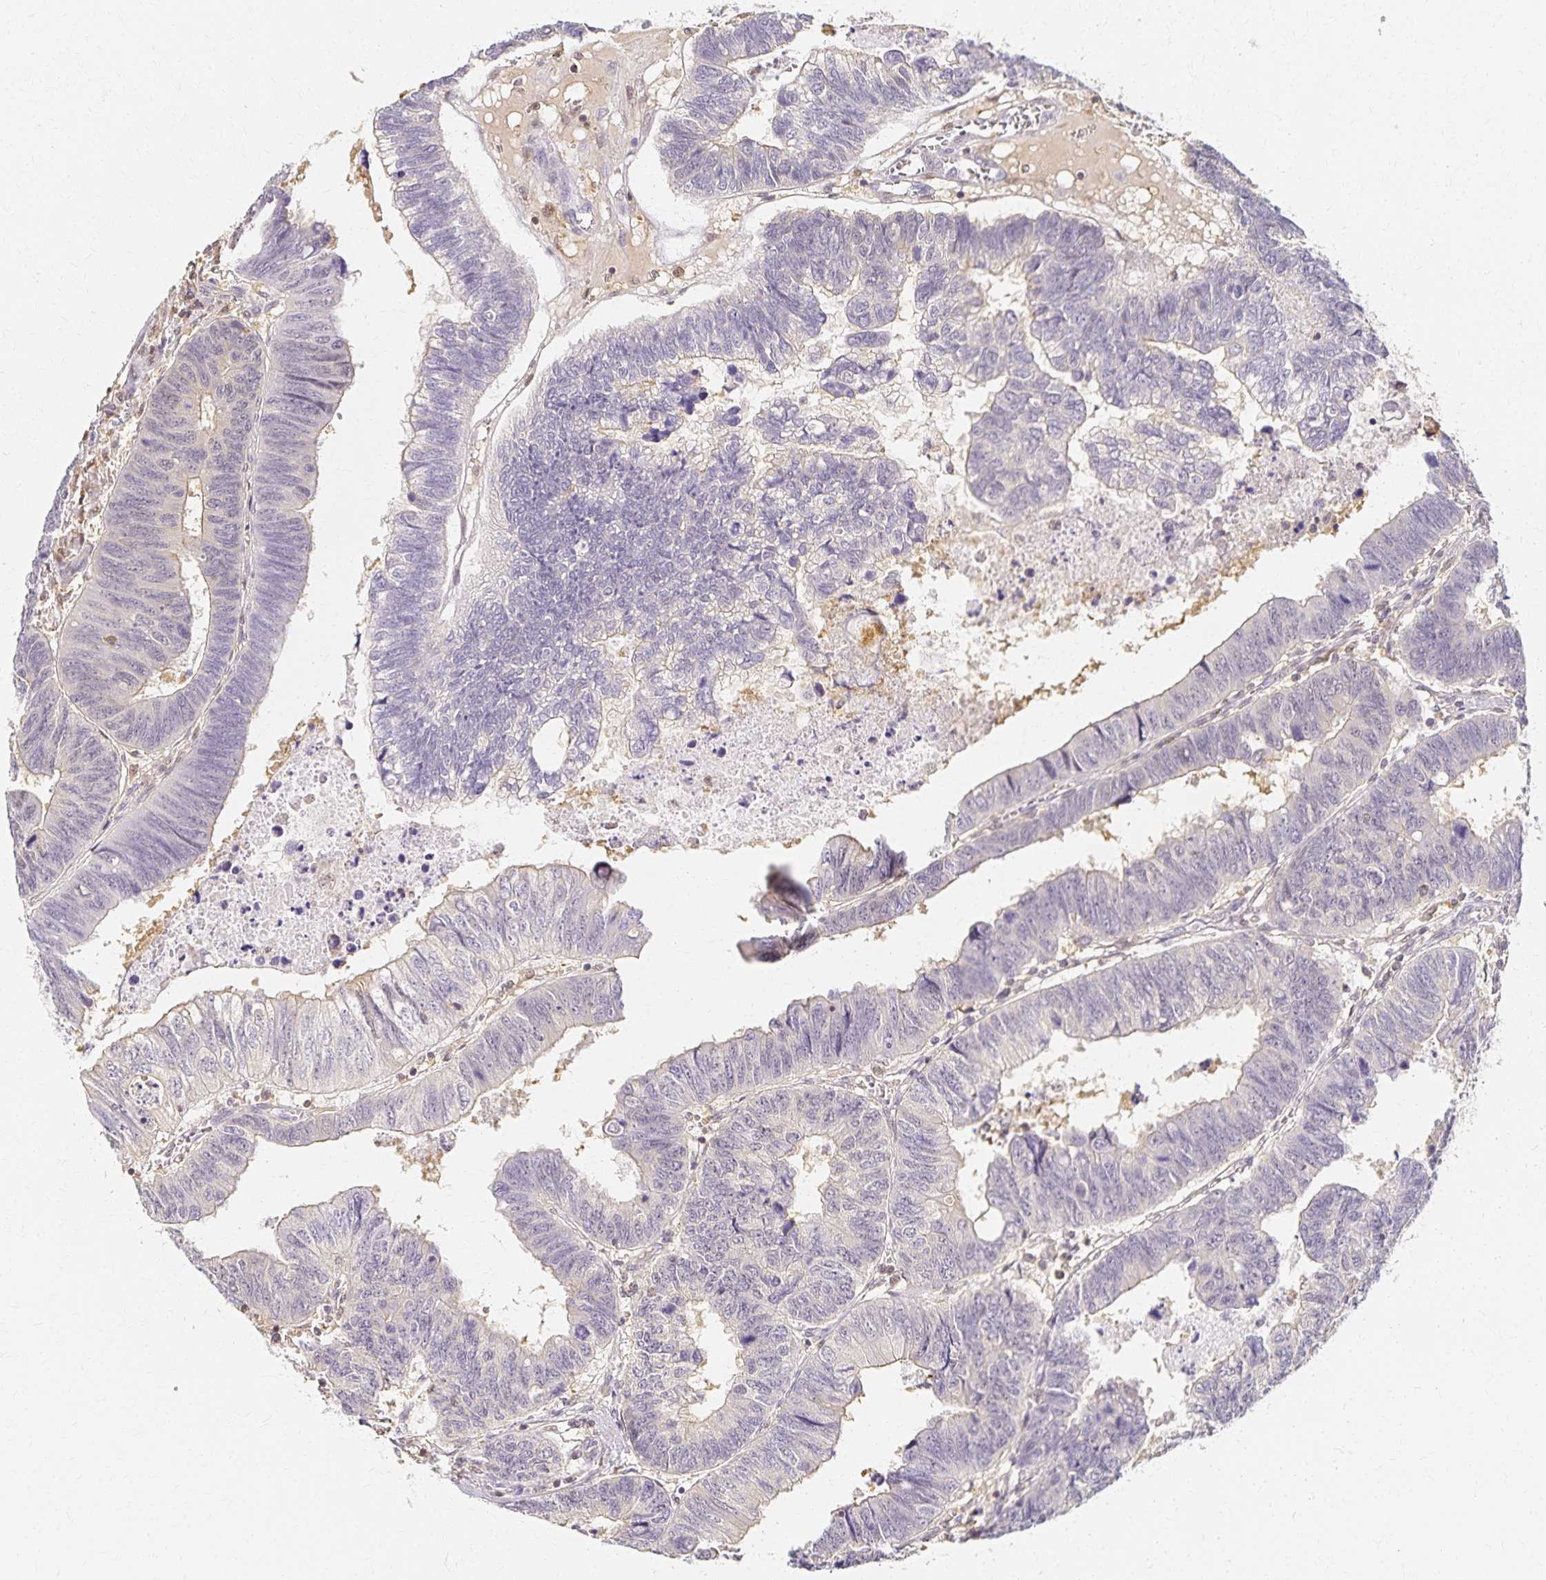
{"staining": {"intensity": "weak", "quantity": "25%-75%", "location": "cytoplasmic/membranous"}, "tissue": "colorectal cancer", "cell_type": "Tumor cells", "image_type": "cancer", "snomed": [{"axis": "morphology", "description": "Adenocarcinoma, NOS"}, {"axis": "topography", "description": "Colon"}], "caption": "A brown stain labels weak cytoplasmic/membranous positivity of a protein in human adenocarcinoma (colorectal) tumor cells. The protein of interest is shown in brown color, while the nuclei are stained blue.", "gene": "AZGP1", "patient": {"sex": "male", "age": 62}}